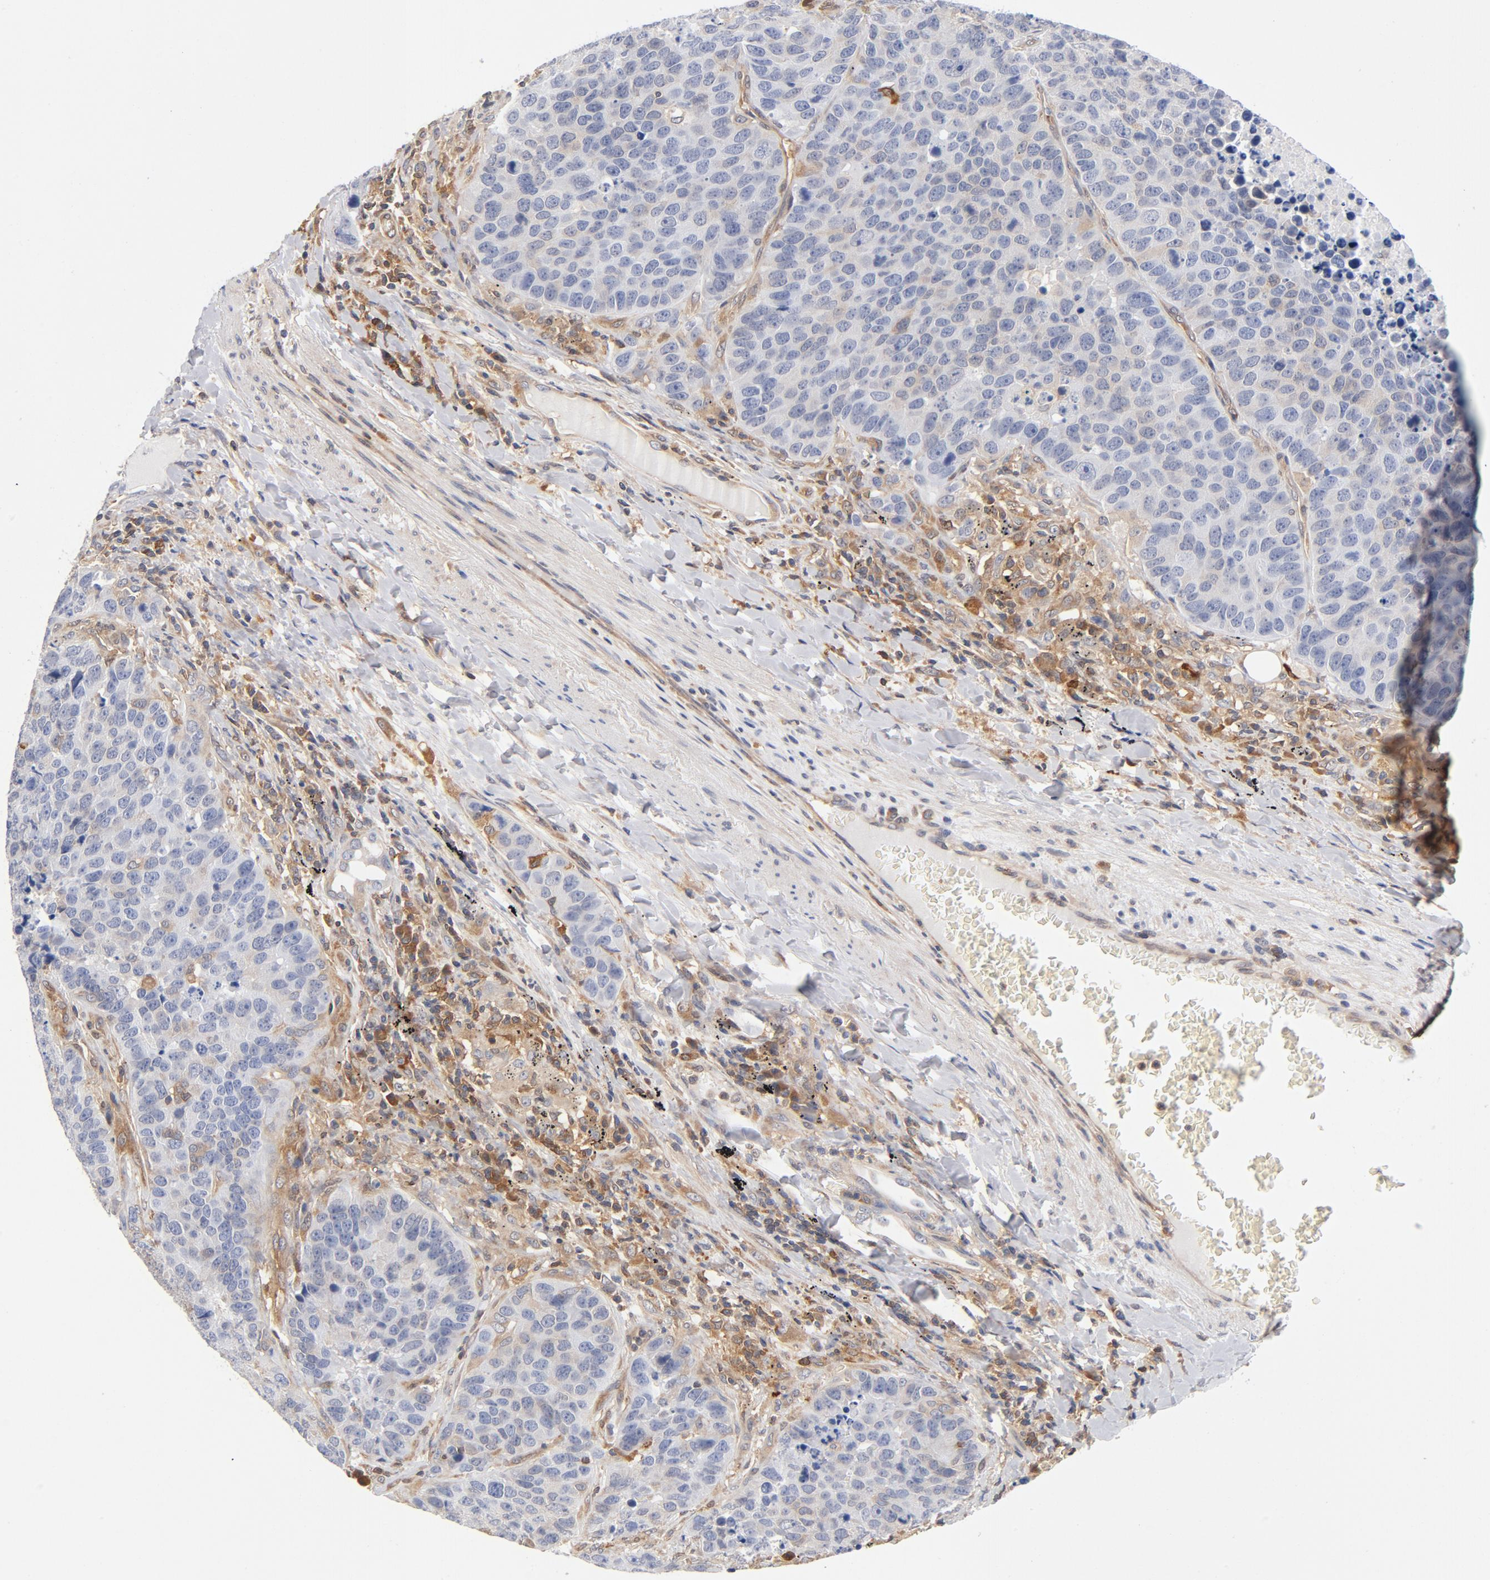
{"staining": {"intensity": "negative", "quantity": "none", "location": "none"}, "tissue": "carcinoid", "cell_type": "Tumor cells", "image_type": "cancer", "snomed": [{"axis": "morphology", "description": "Carcinoid, malignant, NOS"}, {"axis": "topography", "description": "Lung"}], "caption": "The photomicrograph demonstrates no staining of tumor cells in carcinoid.", "gene": "ASMTL", "patient": {"sex": "male", "age": 60}}